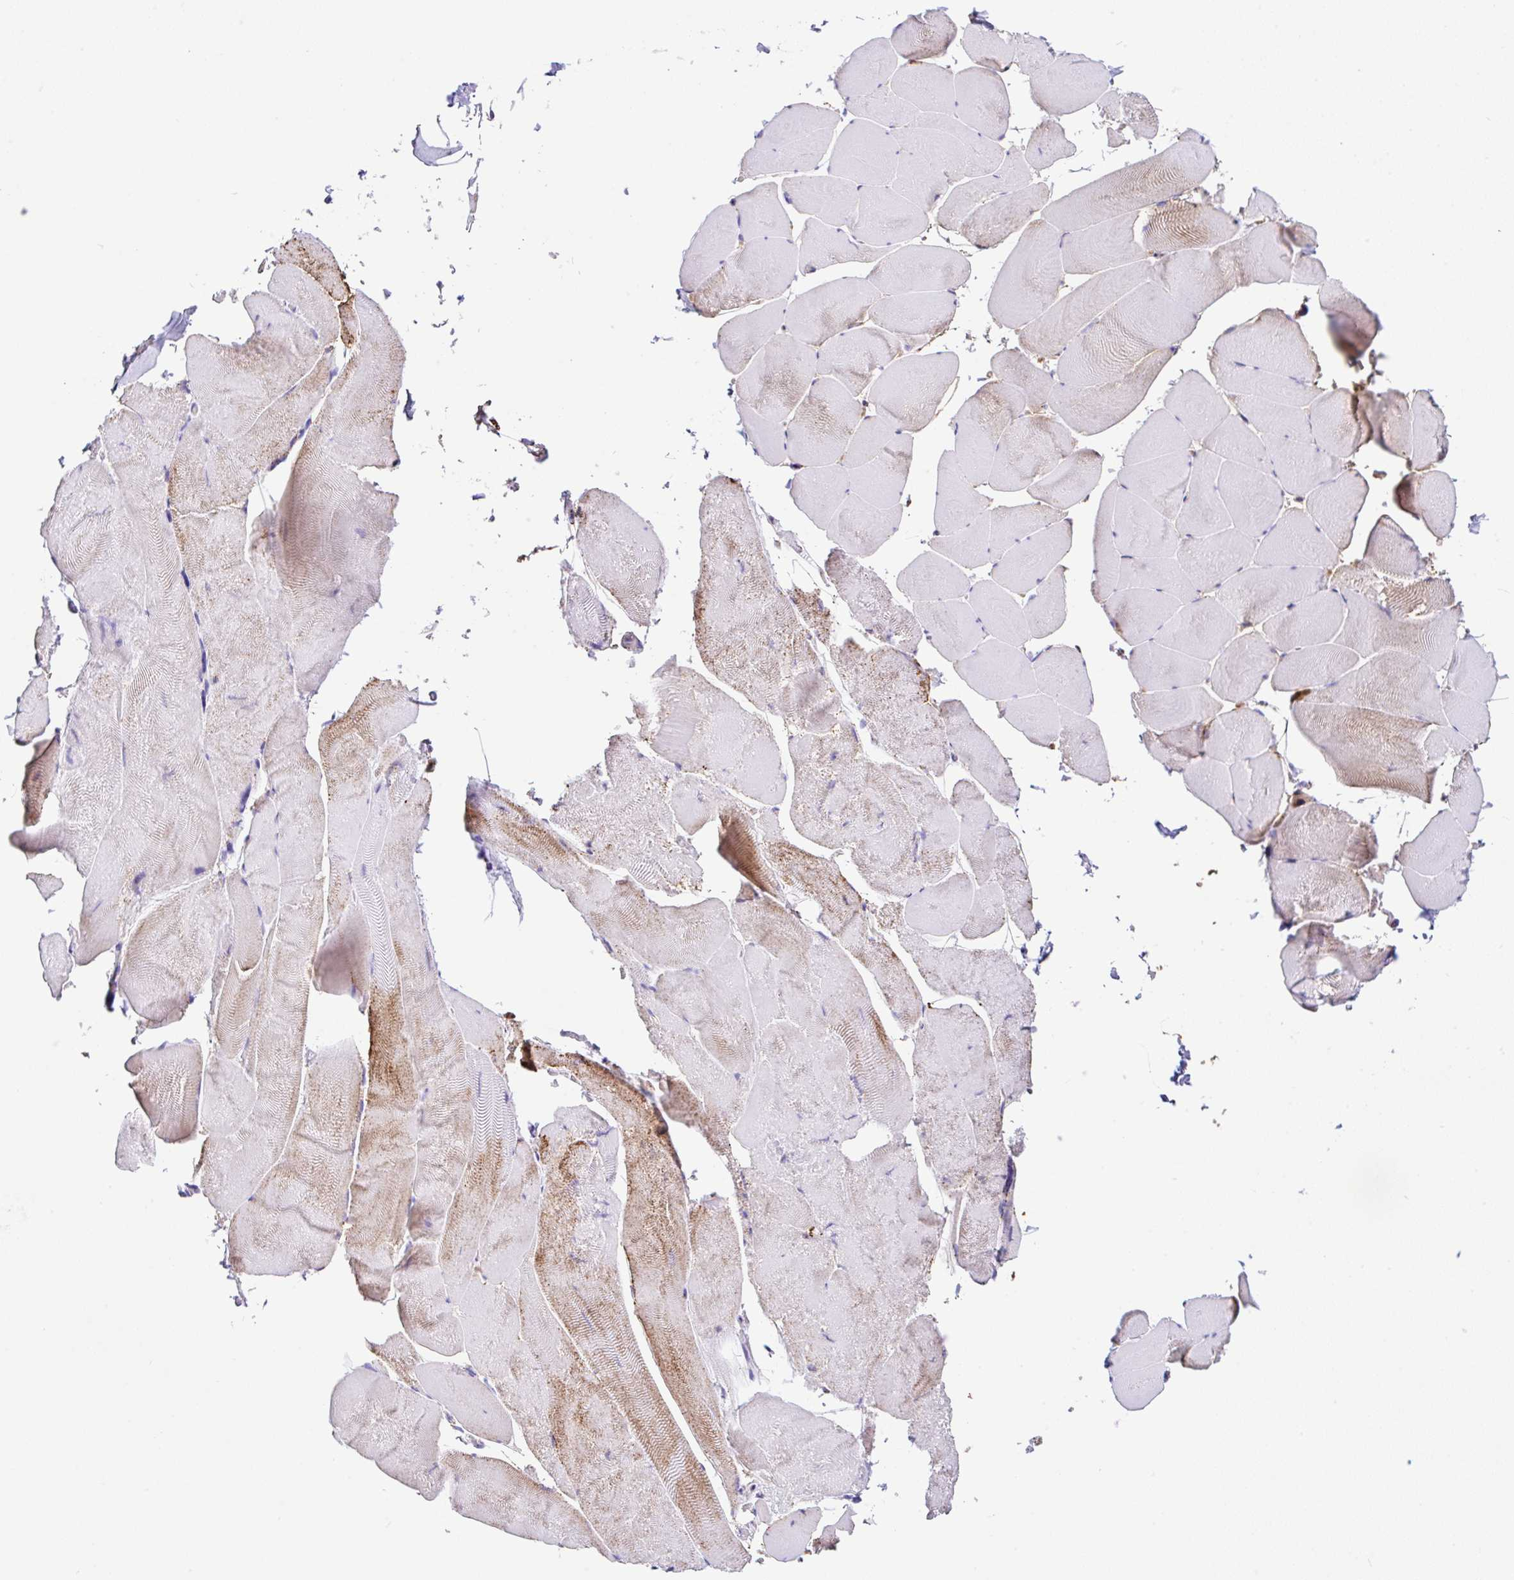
{"staining": {"intensity": "moderate", "quantity": "<25%", "location": "cytoplasmic/membranous"}, "tissue": "skeletal muscle", "cell_type": "Myocytes", "image_type": "normal", "snomed": [{"axis": "morphology", "description": "Normal tissue, NOS"}, {"axis": "topography", "description": "Skeletal muscle"}], "caption": "A high-resolution image shows immunohistochemistry (IHC) staining of benign skeletal muscle, which reveals moderate cytoplasmic/membranous positivity in about <25% of myocytes.", "gene": "ANKRD33B", "patient": {"sex": "female", "age": 64}}